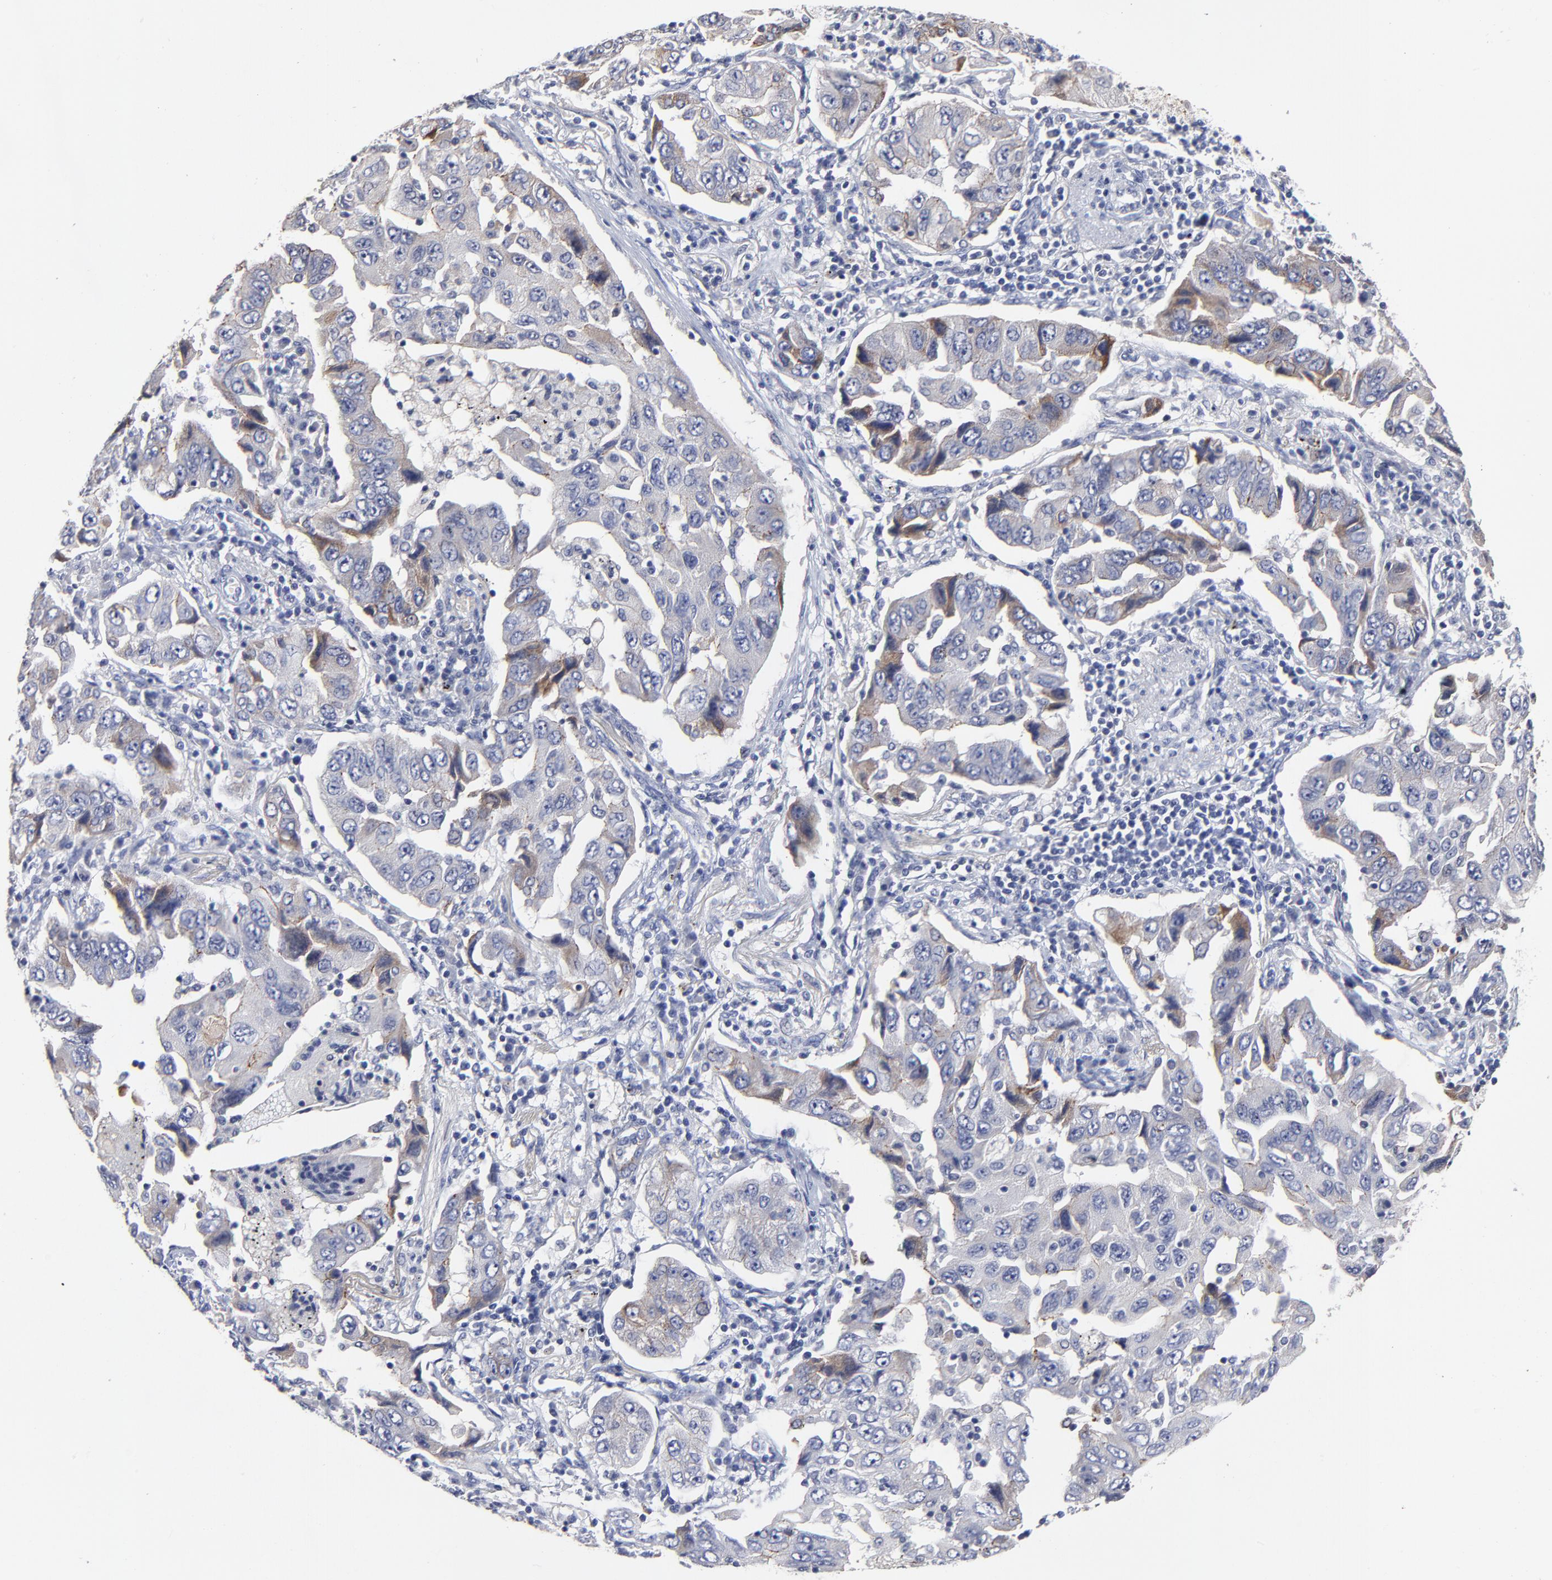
{"staining": {"intensity": "weak", "quantity": "<25%", "location": "cytoplasmic/membranous"}, "tissue": "lung cancer", "cell_type": "Tumor cells", "image_type": "cancer", "snomed": [{"axis": "morphology", "description": "Adenocarcinoma, NOS"}, {"axis": "topography", "description": "Lung"}], "caption": "DAB immunohistochemical staining of adenocarcinoma (lung) demonstrates no significant positivity in tumor cells. (DAB immunohistochemistry (IHC), high magnification).", "gene": "CXADR", "patient": {"sex": "female", "age": 65}}